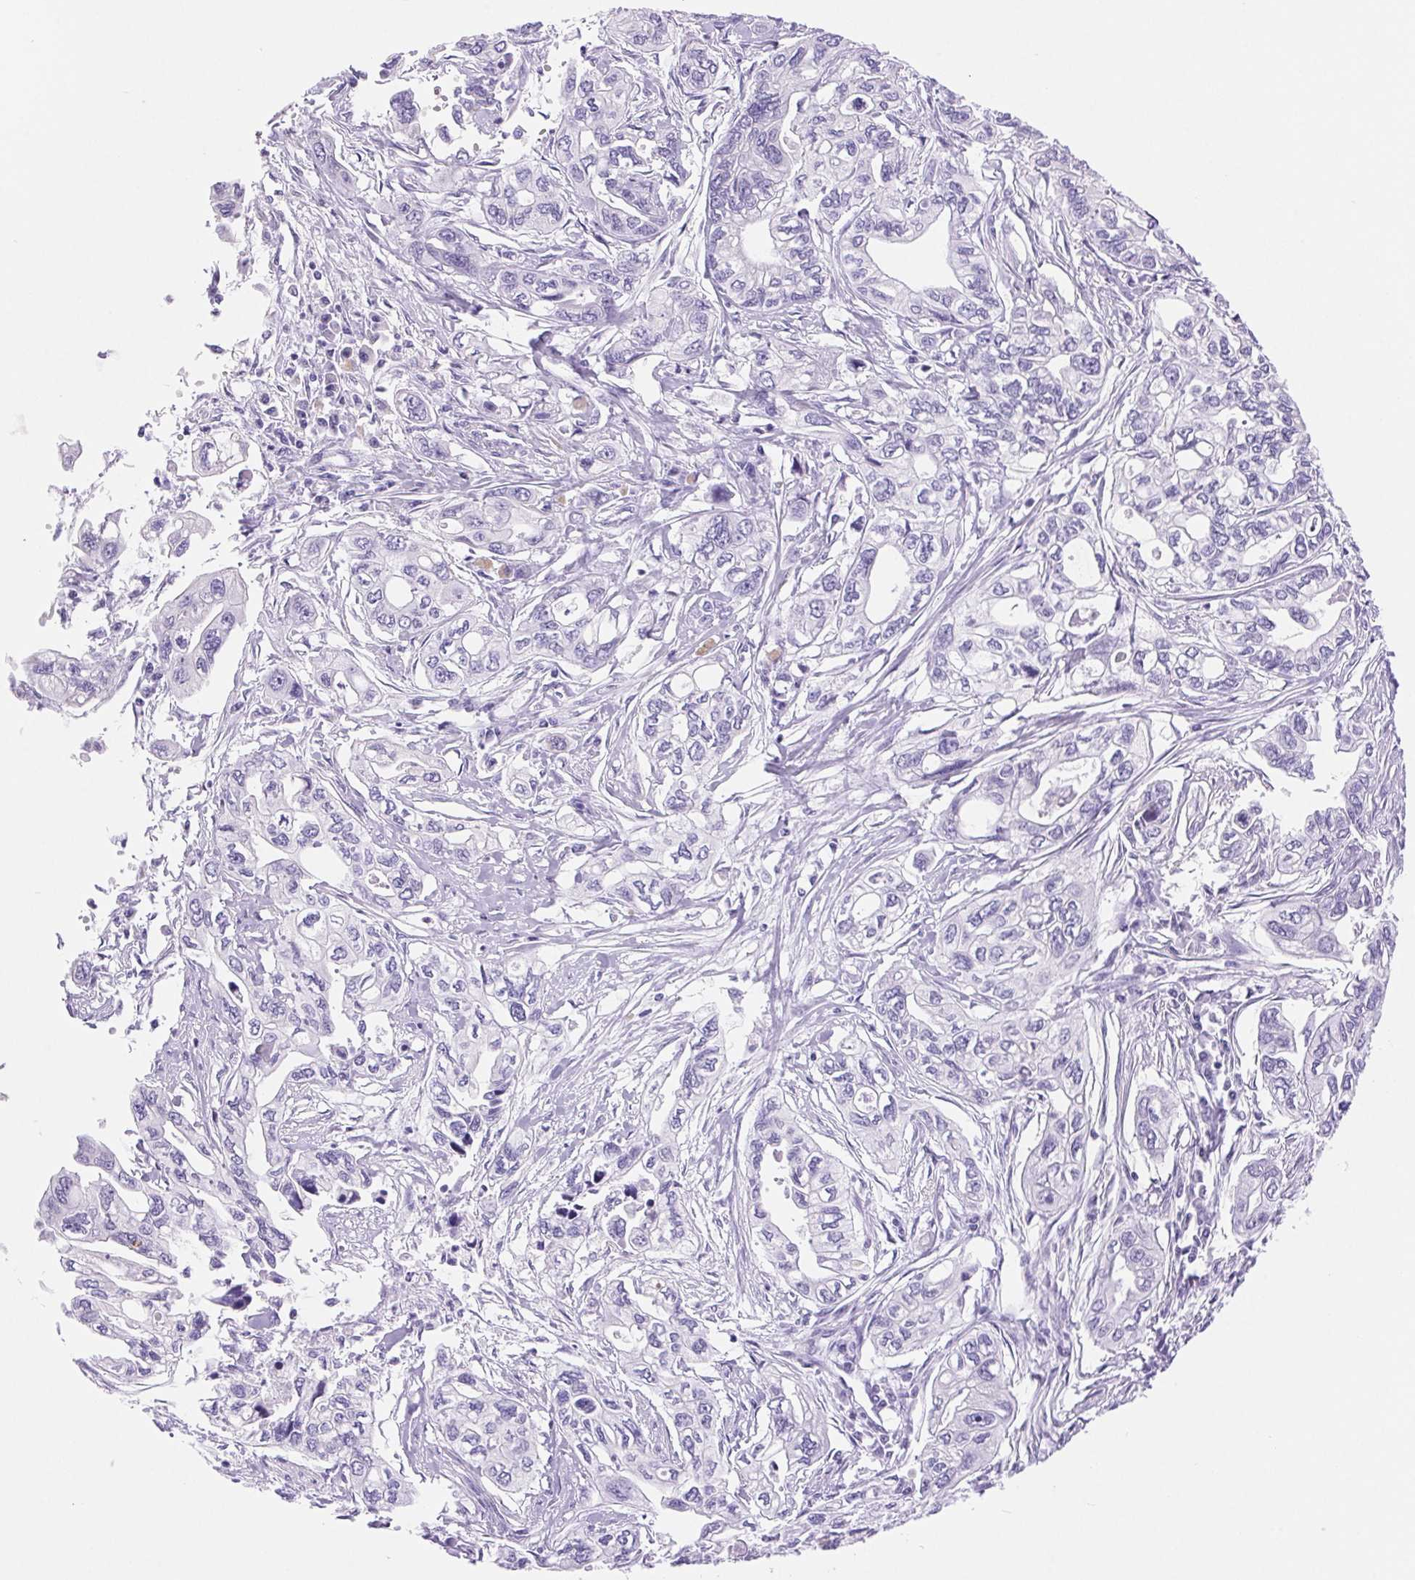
{"staining": {"intensity": "negative", "quantity": "none", "location": "none"}, "tissue": "pancreatic cancer", "cell_type": "Tumor cells", "image_type": "cancer", "snomed": [{"axis": "morphology", "description": "Adenocarcinoma, NOS"}, {"axis": "topography", "description": "Pancreas"}], "caption": "DAB (3,3'-diaminobenzidine) immunohistochemical staining of adenocarcinoma (pancreatic) exhibits no significant positivity in tumor cells.", "gene": "SERPINB3", "patient": {"sex": "male", "age": 68}}